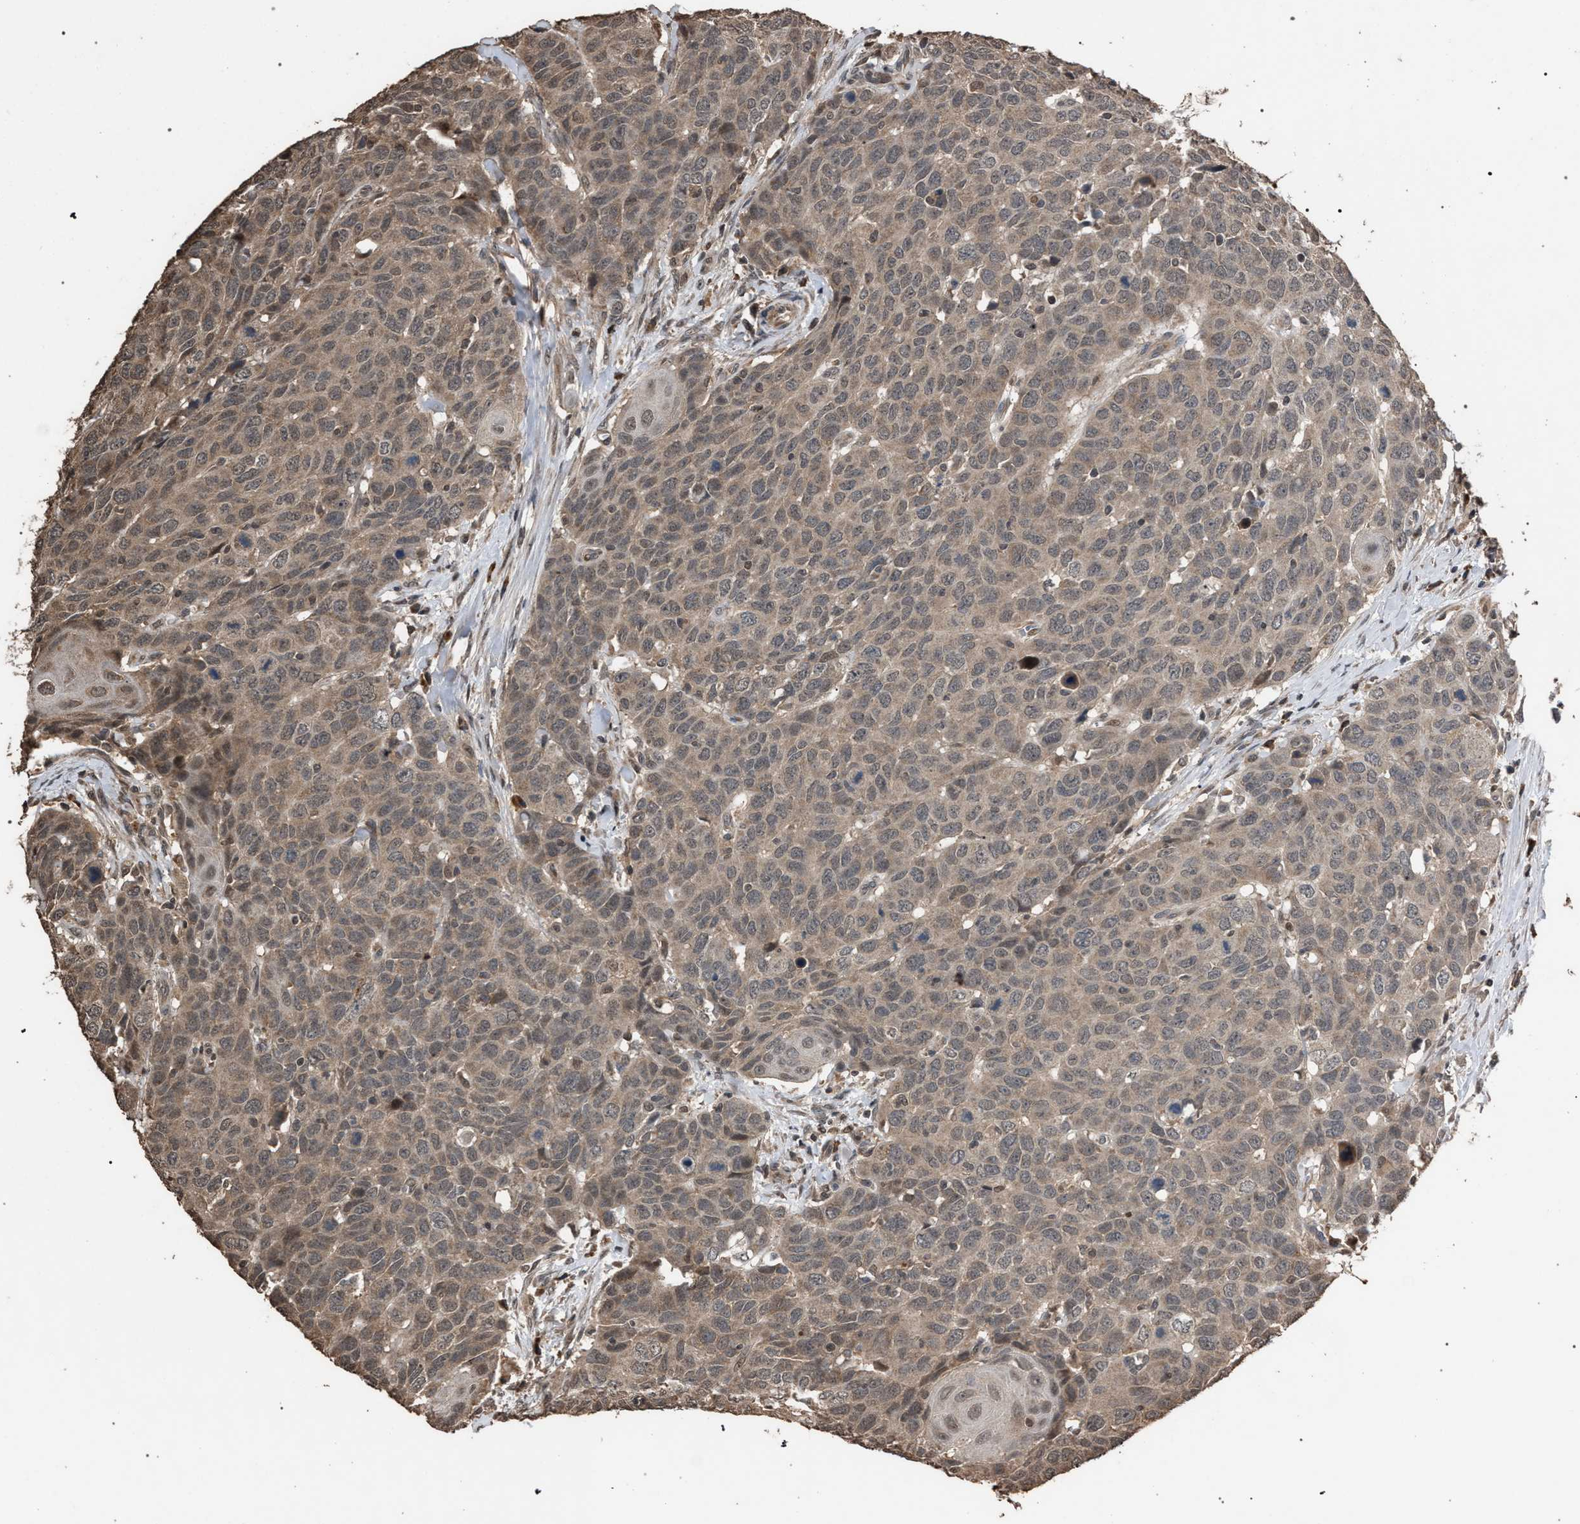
{"staining": {"intensity": "weak", "quantity": ">75%", "location": "cytoplasmic/membranous"}, "tissue": "head and neck cancer", "cell_type": "Tumor cells", "image_type": "cancer", "snomed": [{"axis": "morphology", "description": "Squamous cell carcinoma, NOS"}, {"axis": "topography", "description": "Head-Neck"}], "caption": "Head and neck squamous cell carcinoma tissue exhibits weak cytoplasmic/membranous positivity in about >75% of tumor cells, visualized by immunohistochemistry.", "gene": "NAA35", "patient": {"sex": "male", "age": 66}}